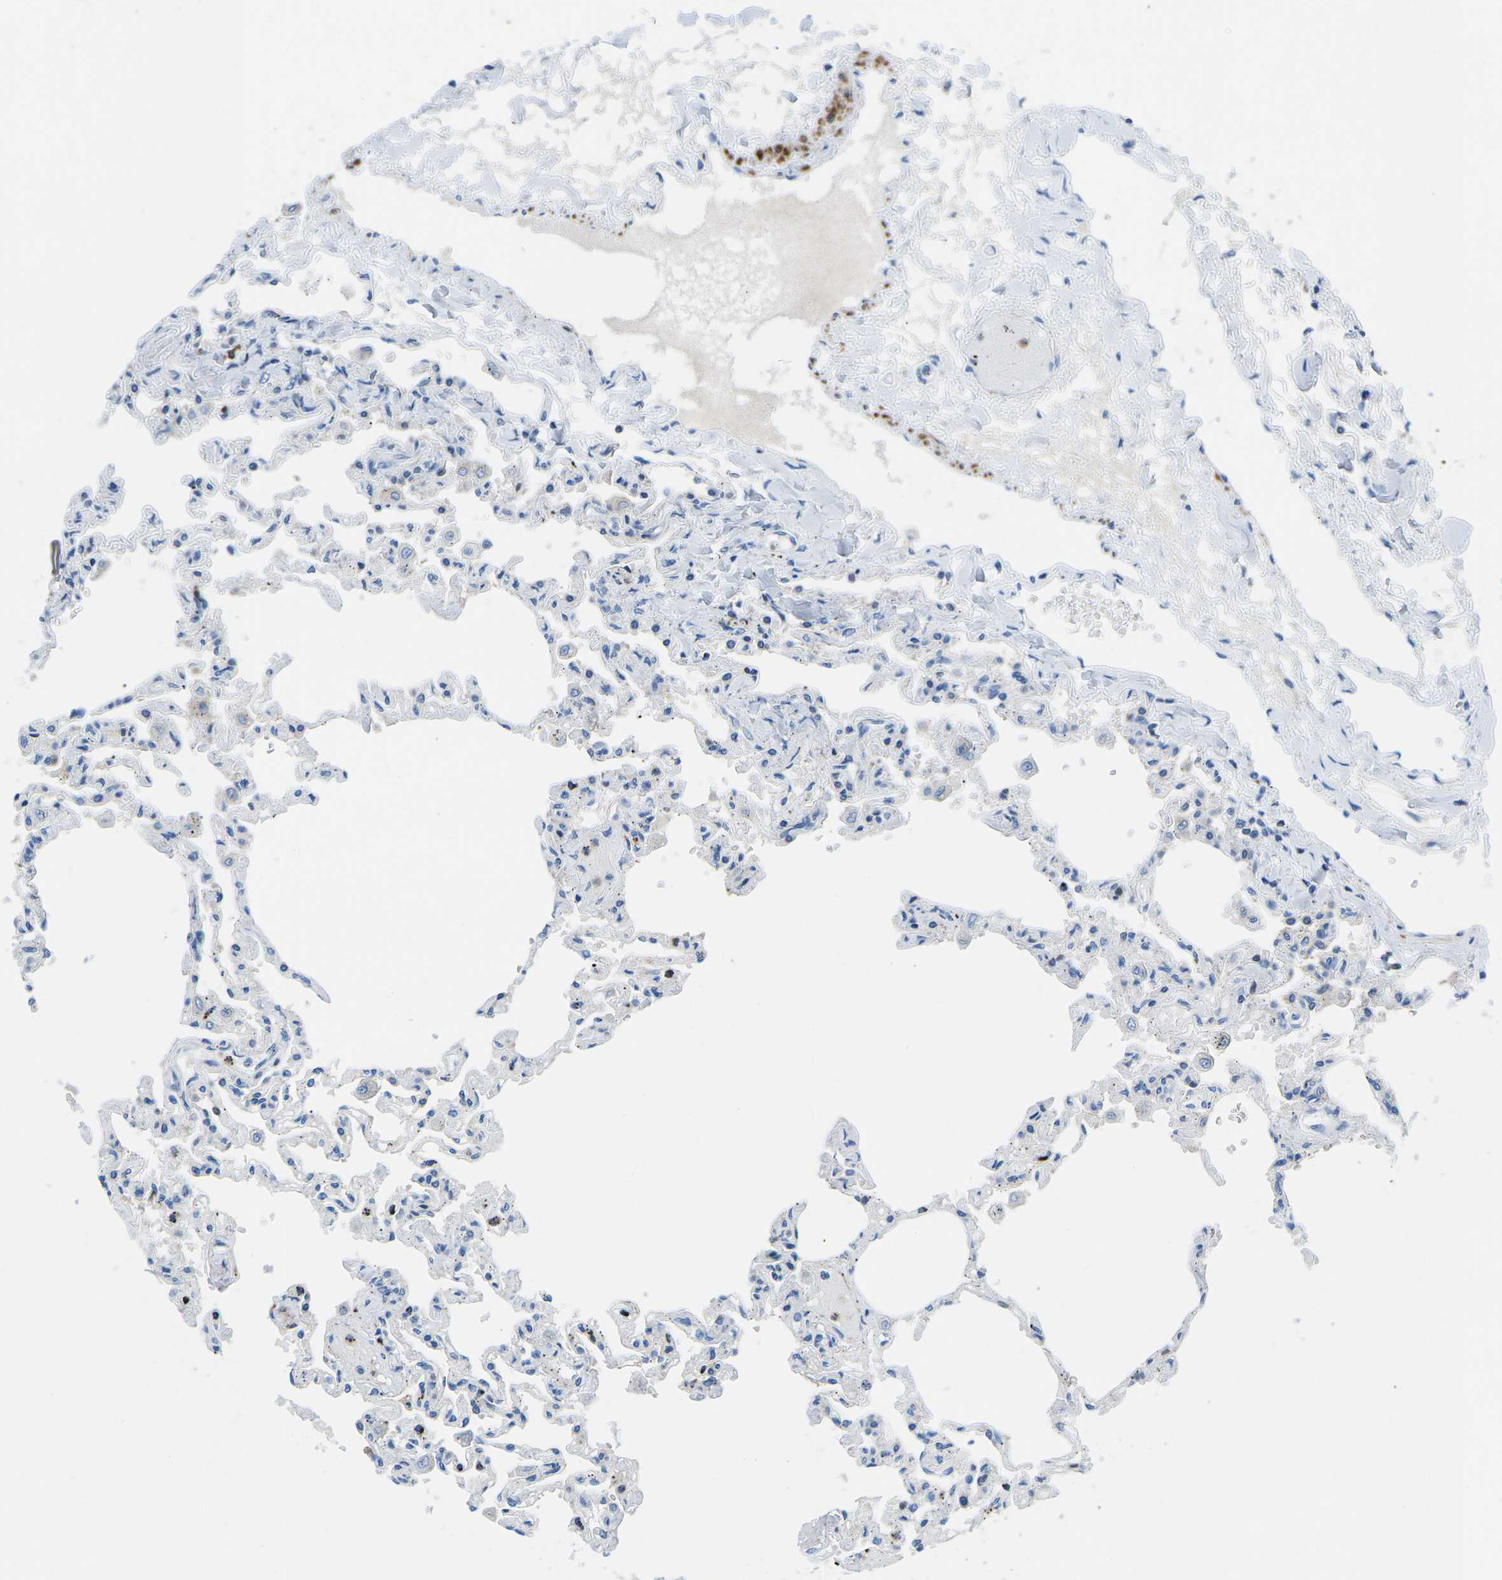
{"staining": {"intensity": "strong", "quantity": "<25%", "location": "cytoplasmic/membranous"}, "tissue": "lung", "cell_type": "Alveolar cells", "image_type": "normal", "snomed": [{"axis": "morphology", "description": "Normal tissue, NOS"}, {"axis": "topography", "description": "Lung"}], "caption": "Immunohistochemical staining of benign human lung shows strong cytoplasmic/membranous protein staining in about <25% of alveolar cells.", "gene": "MC4R", "patient": {"sex": "male", "age": 21}}